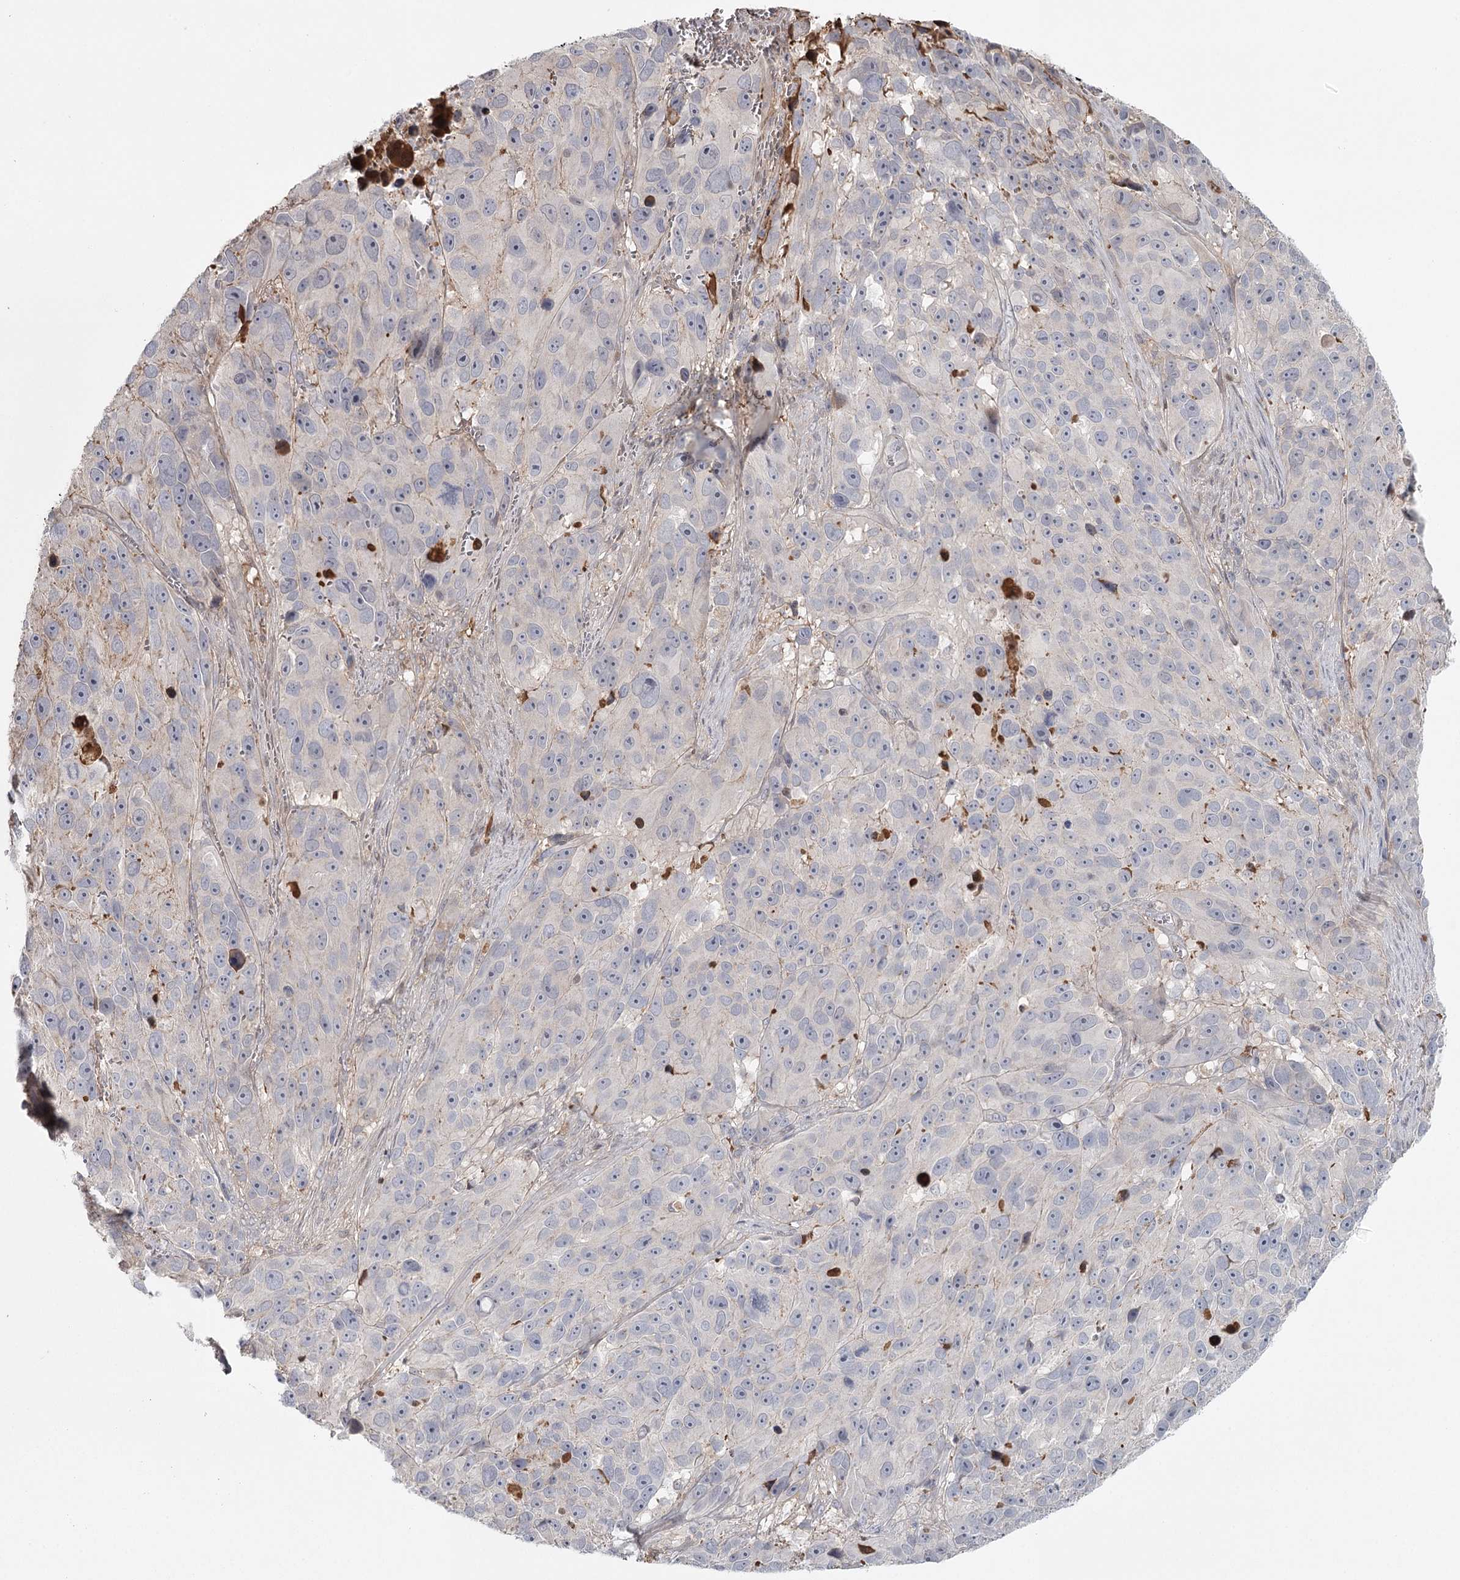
{"staining": {"intensity": "negative", "quantity": "none", "location": "none"}, "tissue": "melanoma", "cell_type": "Tumor cells", "image_type": "cancer", "snomed": [{"axis": "morphology", "description": "Malignant melanoma, NOS"}, {"axis": "topography", "description": "Skin"}], "caption": "IHC of melanoma reveals no positivity in tumor cells.", "gene": "DHRS9", "patient": {"sex": "male", "age": 84}}